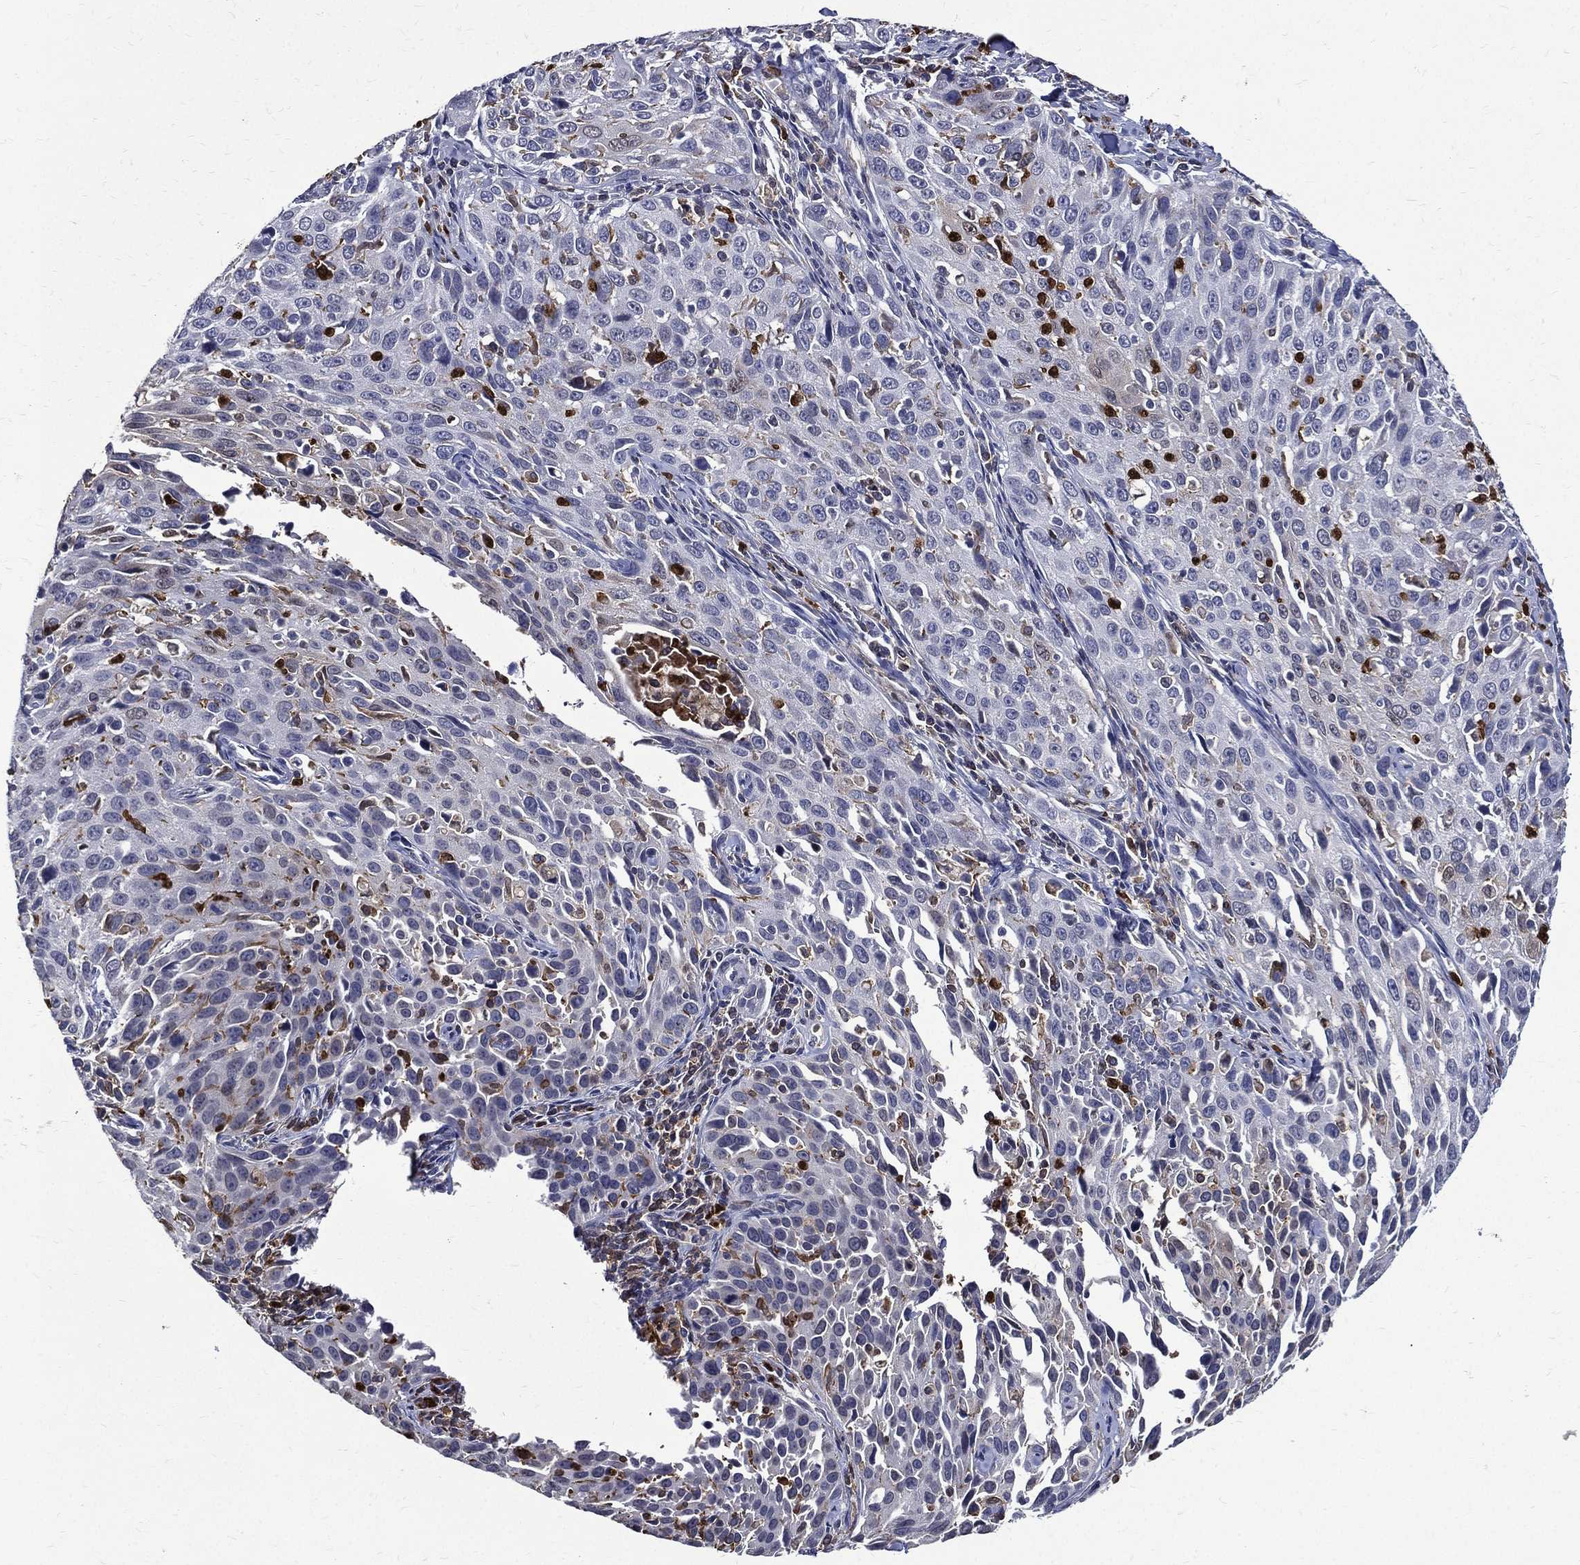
{"staining": {"intensity": "negative", "quantity": "none", "location": "none"}, "tissue": "cervical cancer", "cell_type": "Tumor cells", "image_type": "cancer", "snomed": [{"axis": "morphology", "description": "Squamous cell carcinoma, NOS"}, {"axis": "topography", "description": "Cervix"}], "caption": "Tumor cells show no significant protein expression in cervical cancer.", "gene": "GPR171", "patient": {"sex": "female", "age": 26}}